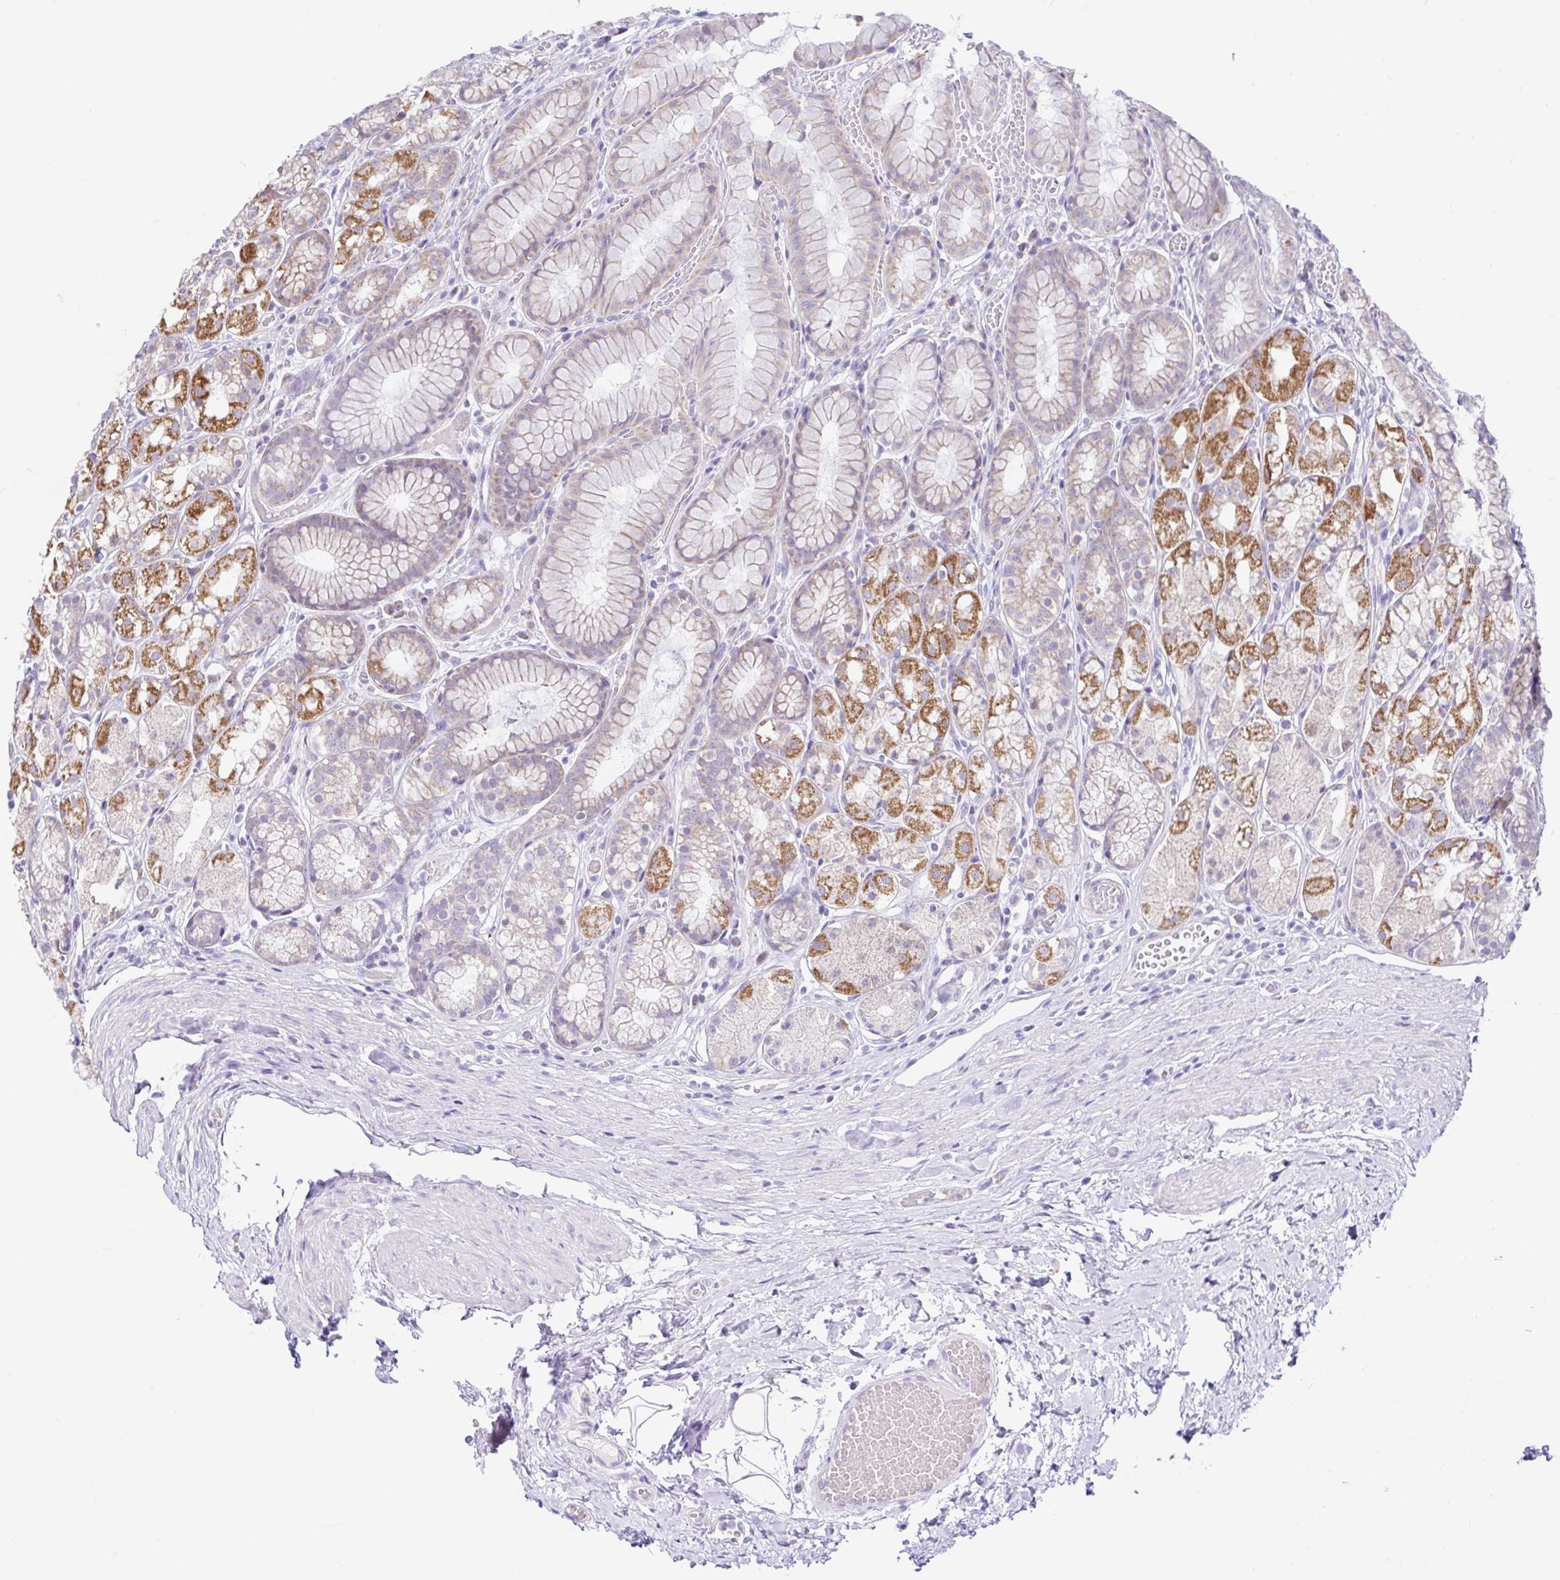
{"staining": {"intensity": "strong", "quantity": "25%-75%", "location": "cytoplasmic/membranous"}, "tissue": "stomach", "cell_type": "Glandular cells", "image_type": "normal", "snomed": [{"axis": "morphology", "description": "Normal tissue, NOS"}, {"axis": "topography", "description": "Smooth muscle"}, {"axis": "topography", "description": "Stomach"}], "caption": "Stomach stained for a protein exhibits strong cytoplasmic/membranous positivity in glandular cells. The staining was performed using DAB (3,3'-diaminobenzidine), with brown indicating positive protein expression. Nuclei are stained blue with hematoxylin.", "gene": "NDUFS2", "patient": {"sex": "male", "age": 70}}